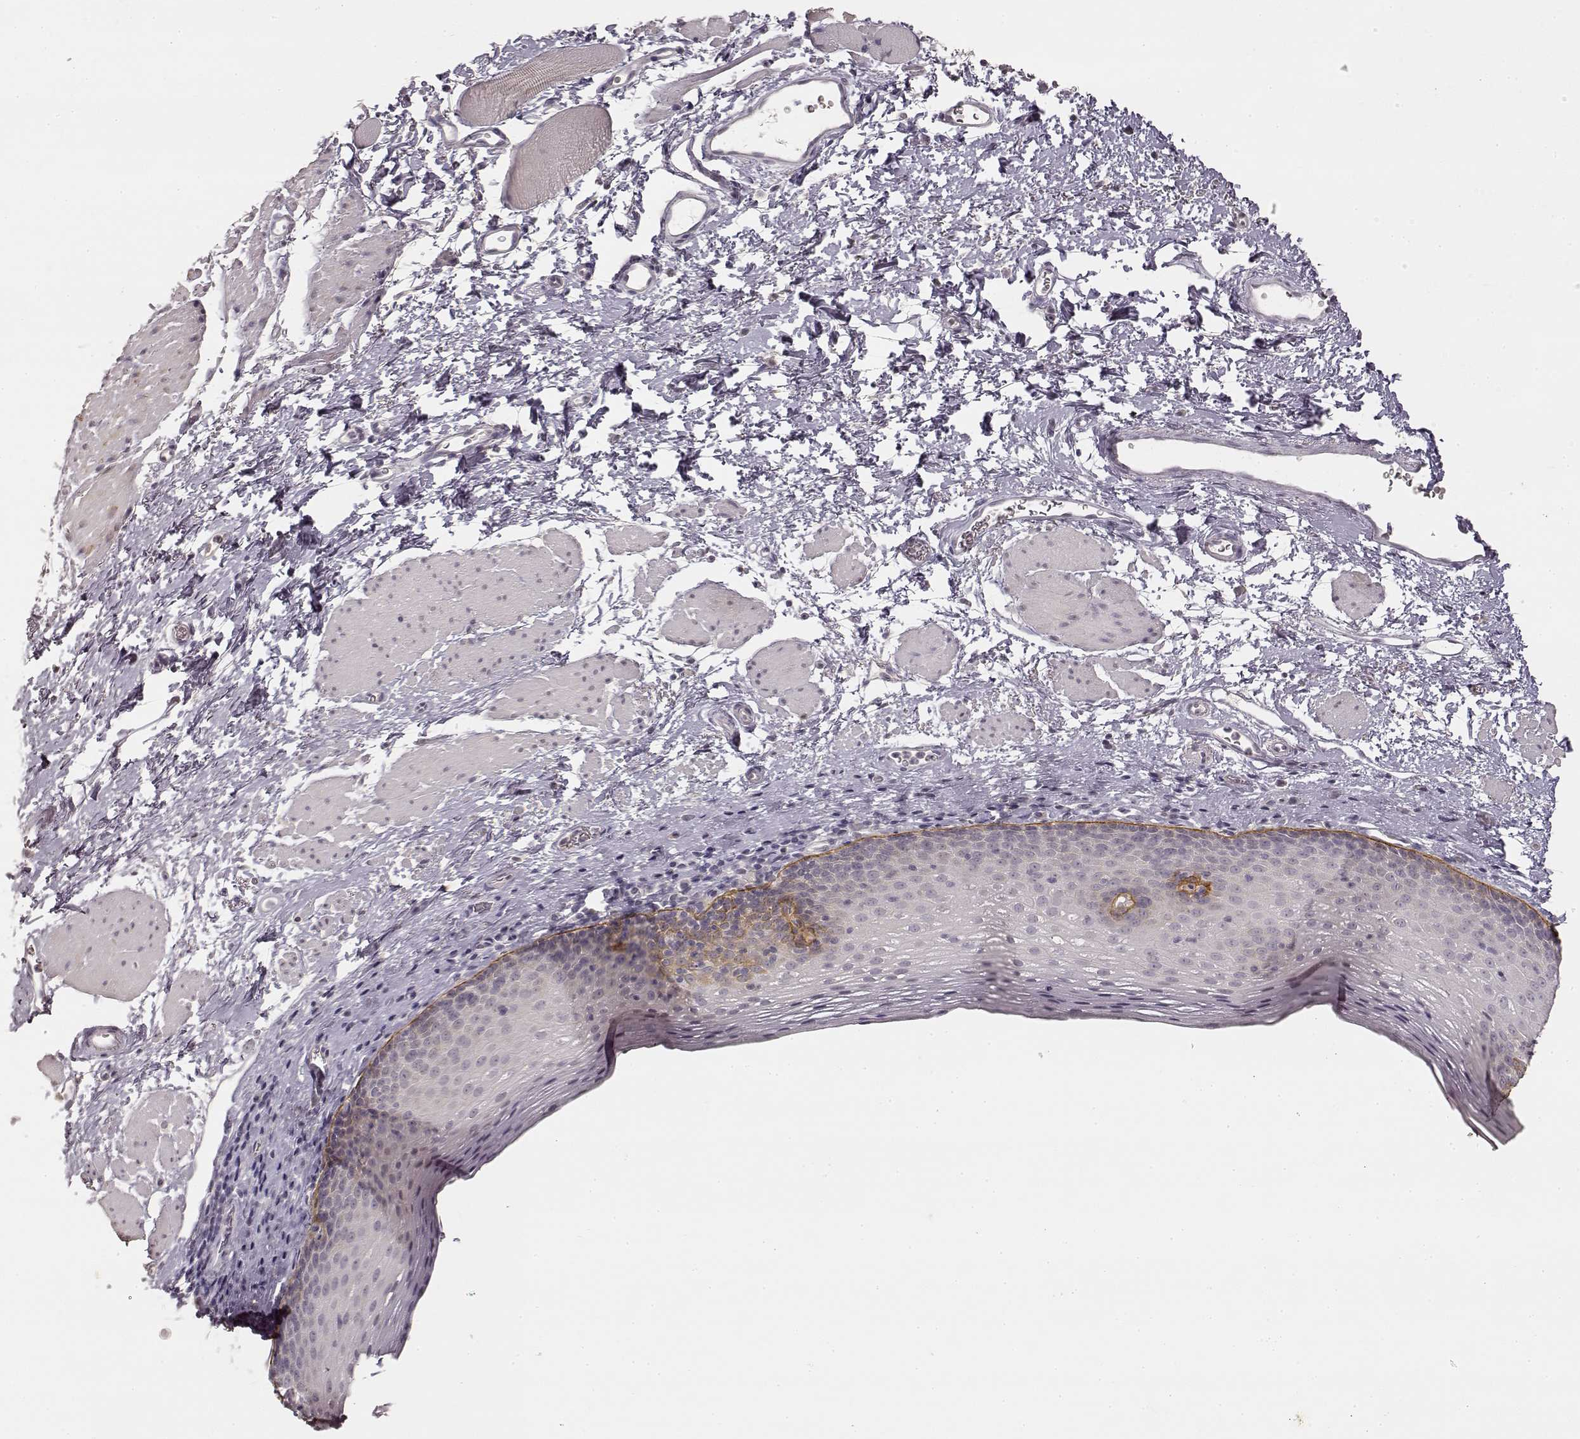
{"staining": {"intensity": "negative", "quantity": "none", "location": "none"}, "tissue": "esophagus", "cell_type": "Squamous epithelial cells", "image_type": "normal", "snomed": [{"axis": "morphology", "description": "Normal tissue, NOS"}, {"axis": "topography", "description": "Esophagus"}], "caption": "High power microscopy image of an IHC photomicrograph of benign esophagus, revealing no significant positivity in squamous epithelial cells.", "gene": "LAMC2", "patient": {"sex": "female", "age": 68}}